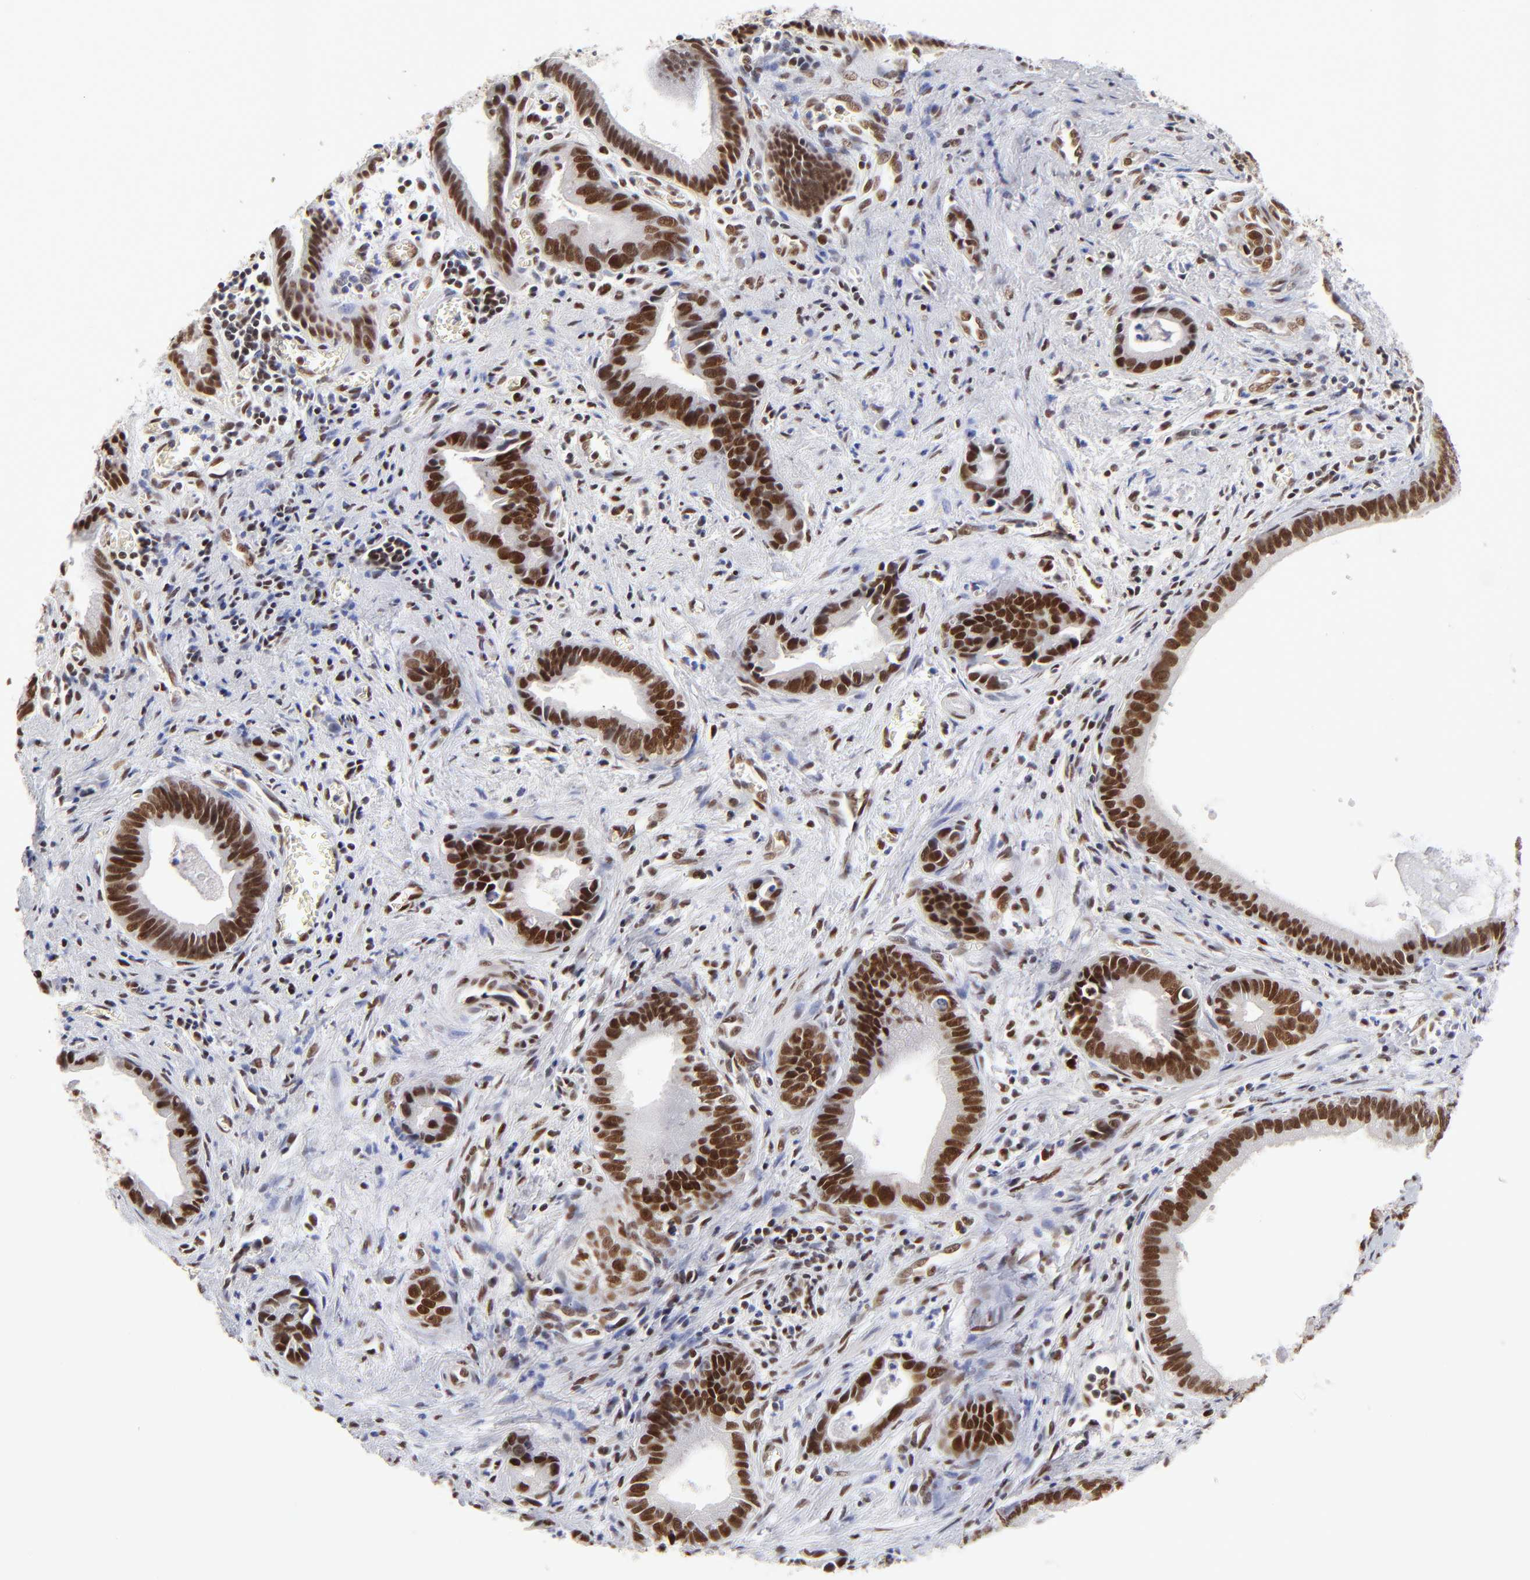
{"staining": {"intensity": "strong", "quantity": ">75%", "location": "nuclear"}, "tissue": "liver cancer", "cell_type": "Tumor cells", "image_type": "cancer", "snomed": [{"axis": "morphology", "description": "Cholangiocarcinoma"}, {"axis": "topography", "description": "Liver"}], "caption": "IHC (DAB (3,3'-diaminobenzidine)) staining of human cholangiocarcinoma (liver) exhibits strong nuclear protein staining in about >75% of tumor cells. (DAB (3,3'-diaminobenzidine) IHC, brown staining for protein, blue staining for nuclei).", "gene": "ZMYM3", "patient": {"sex": "female", "age": 55}}